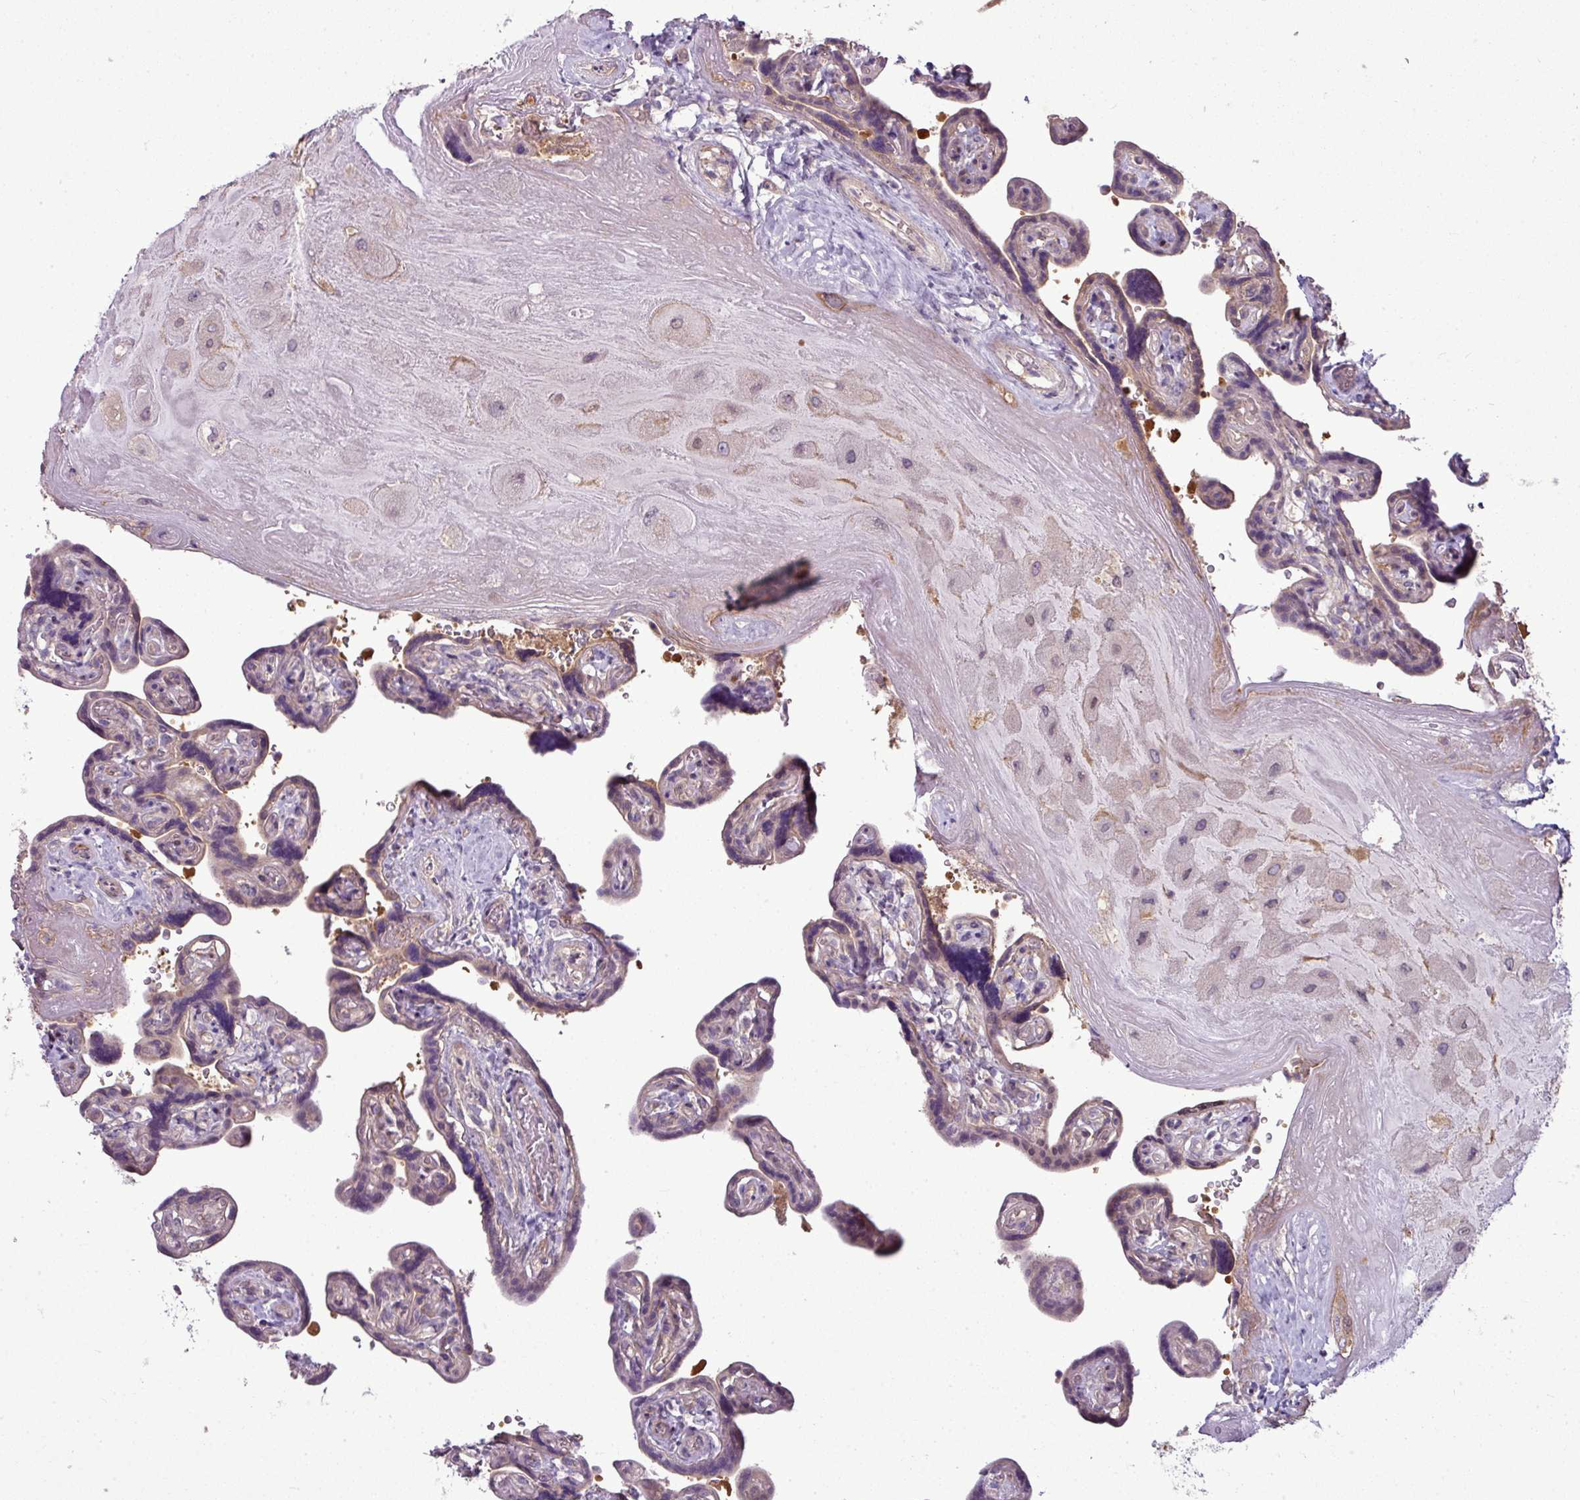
{"staining": {"intensity": "weak", "quantity": "<25%", "location": "nuclear"}, "tissue": "placenta", "cell_type": "Decidual cells", "image_type": "normal", "snomed": [{"axis": "morphology", "description": "Normal tissue, NOS"}, {"axis": "topography", "description": "Placenta"}], "caption": "Immunohistochemistry (IHC) histopathology image of unremarkable placenta stained for a protein (brown), which demonstrates no expression in decidual cells. (DAB immunohistochemistry (IHC), high magnification).", "gene": "STAT5A", "patient": {"sex": "female", "age": 32}}